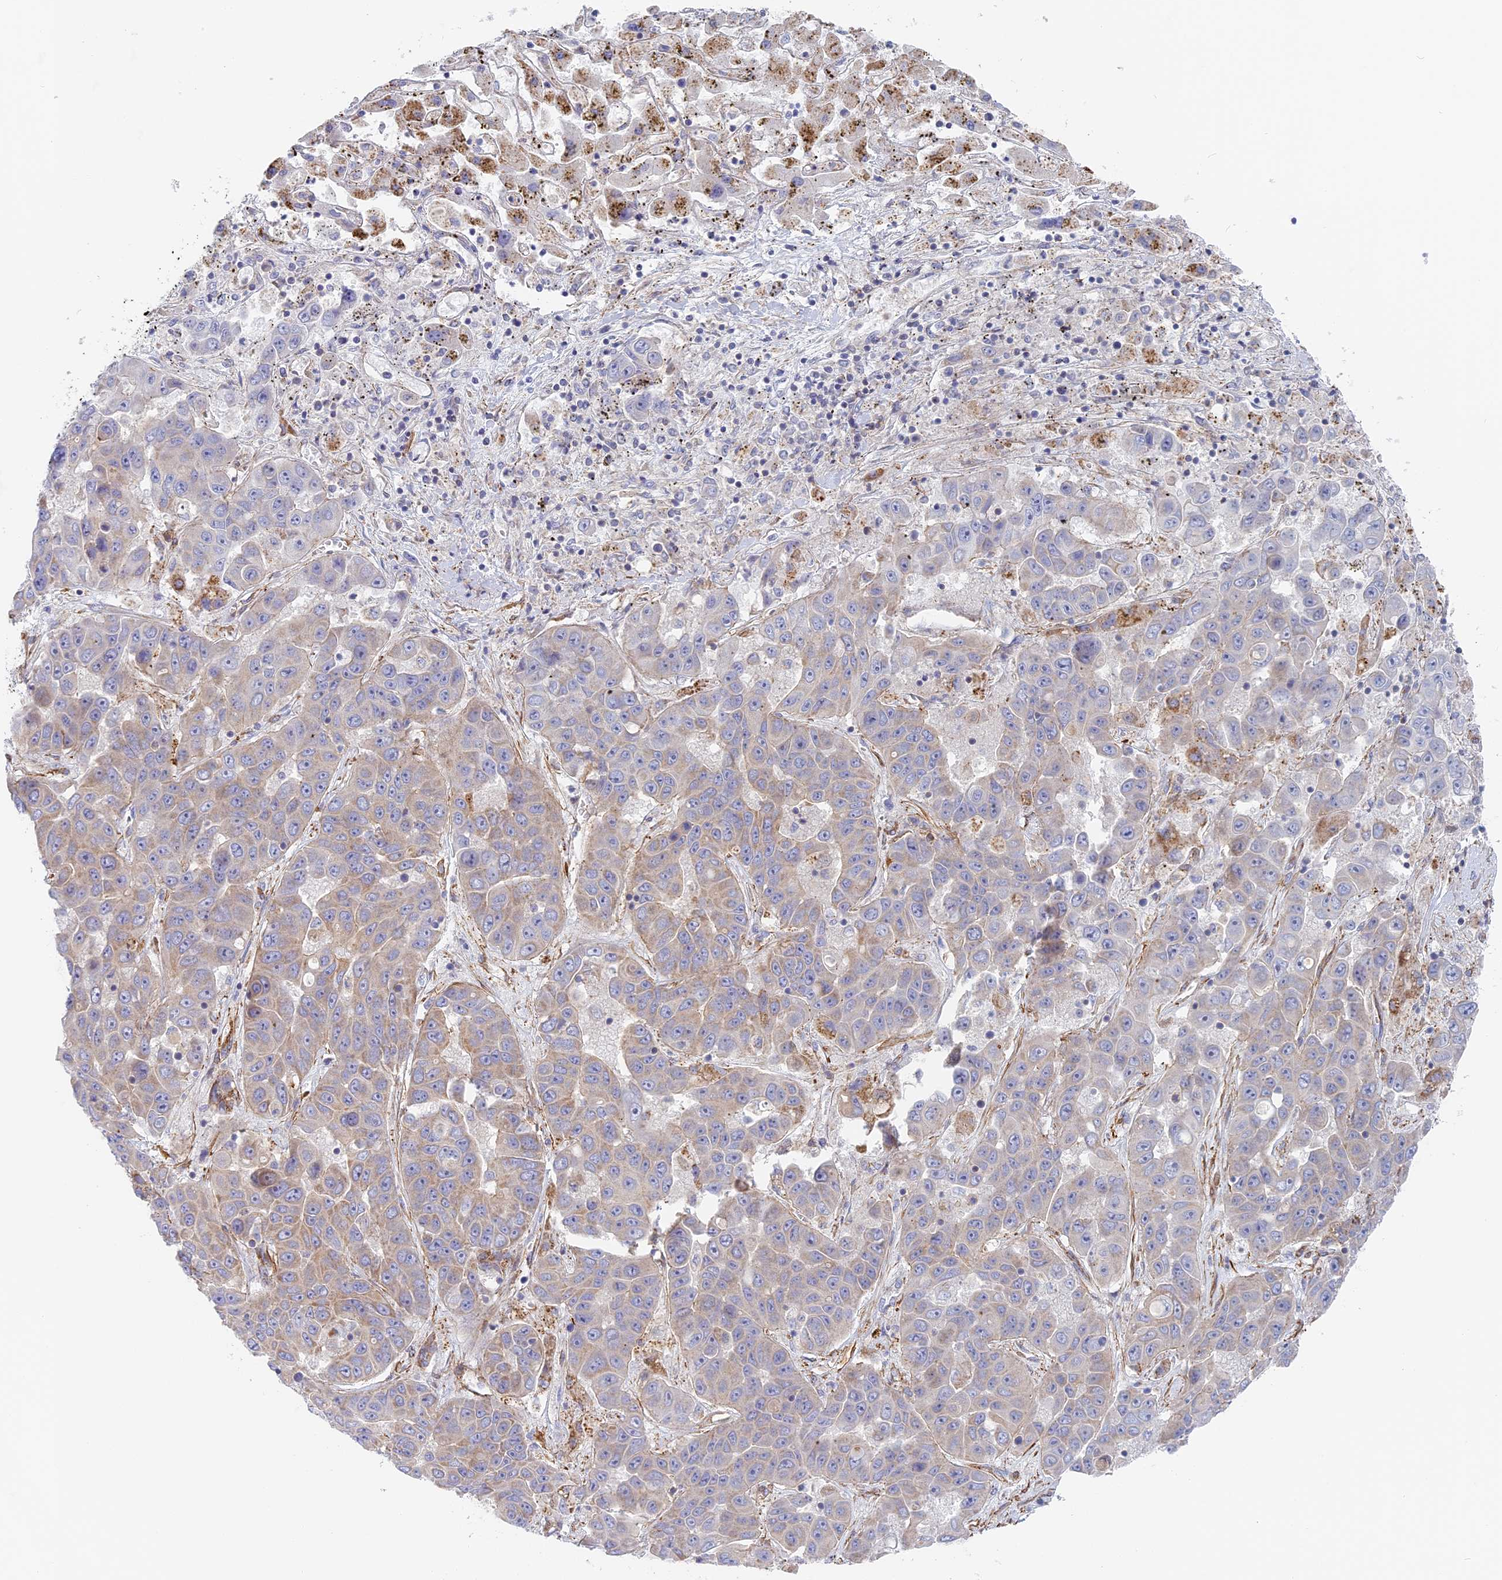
{"staining": {"intensity": "weak", "quantity": "<25%", "location": "cytoplasmic/membranous"}, "tissue": "liver cancer", "cell_type": "Tumor cells", "image_type": "cancer", "snomed": [{"axis": "morphology", "description": "Cholangiocarcinoma"}, {"axis": "topography", "description": "Liver"}], "caption": "There is no significant staining in tumor cells of liver cancer (cholangiocarcinoma).", "gene": "DDA1", "patient": {"sex": "female", "age": 52}}